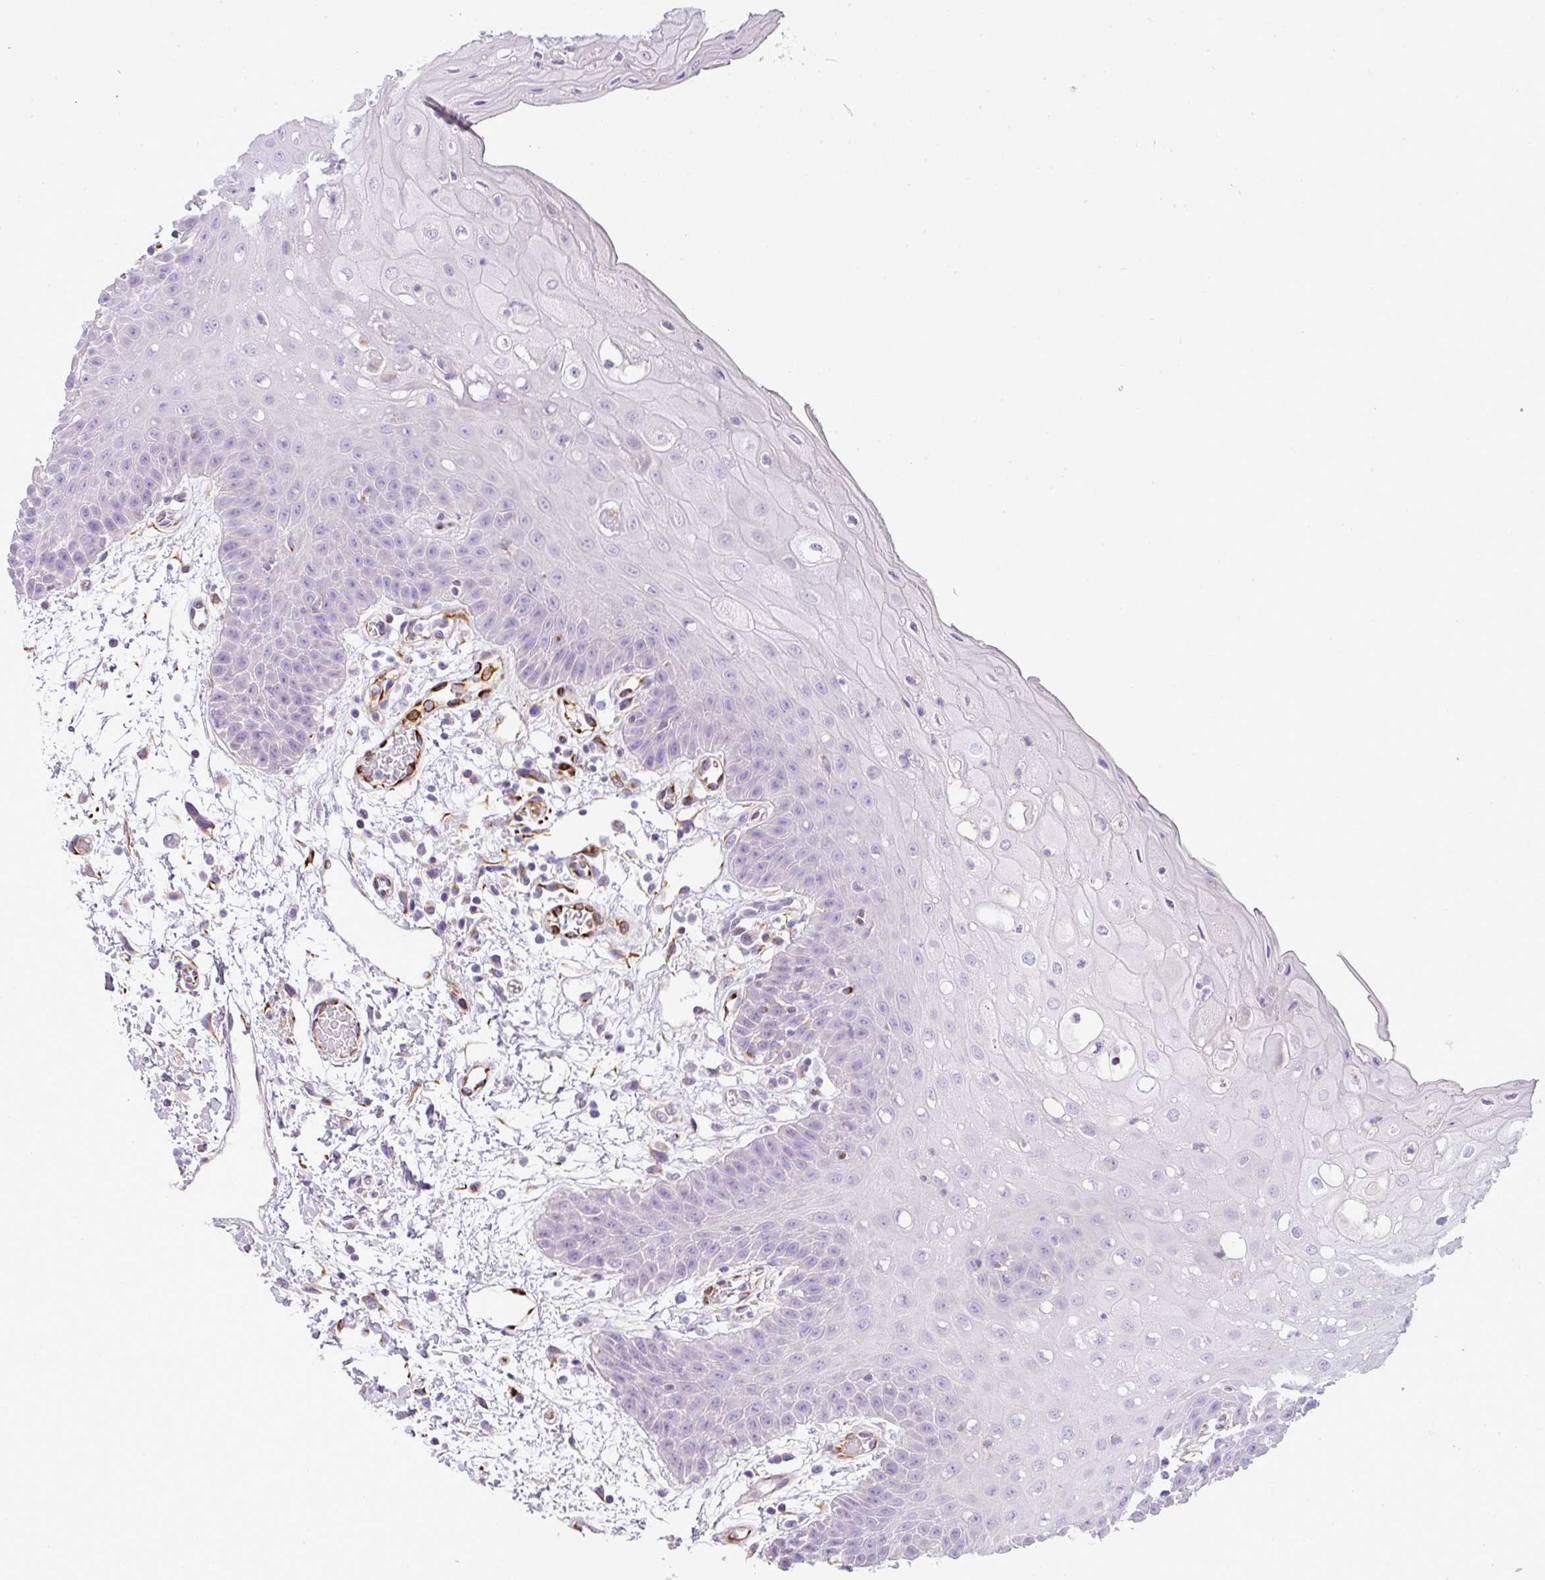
{"staining": {"intensity": "negative", "quantity": "none", "location": "none"}, "tissue": "oral mucosa", "cell_type": "Squamous epithelial cells", "image_type": "normal", "snomed": [{"axis": "morphology", "description": "Normal tissue, NOS"}, {"axis": "topography", "description": "Oral tissue"}, {"axis": "topography", "description": "Tounge, NOS"}], "caption": "IHC histopathology image of benign oral mucosa: oral mucosa stained with DAB demonstrates no significant protein staining in squamous epithelial cells.", "gene": "ENSG00000273748", "patient": {"sex": "female", "age": 59}}